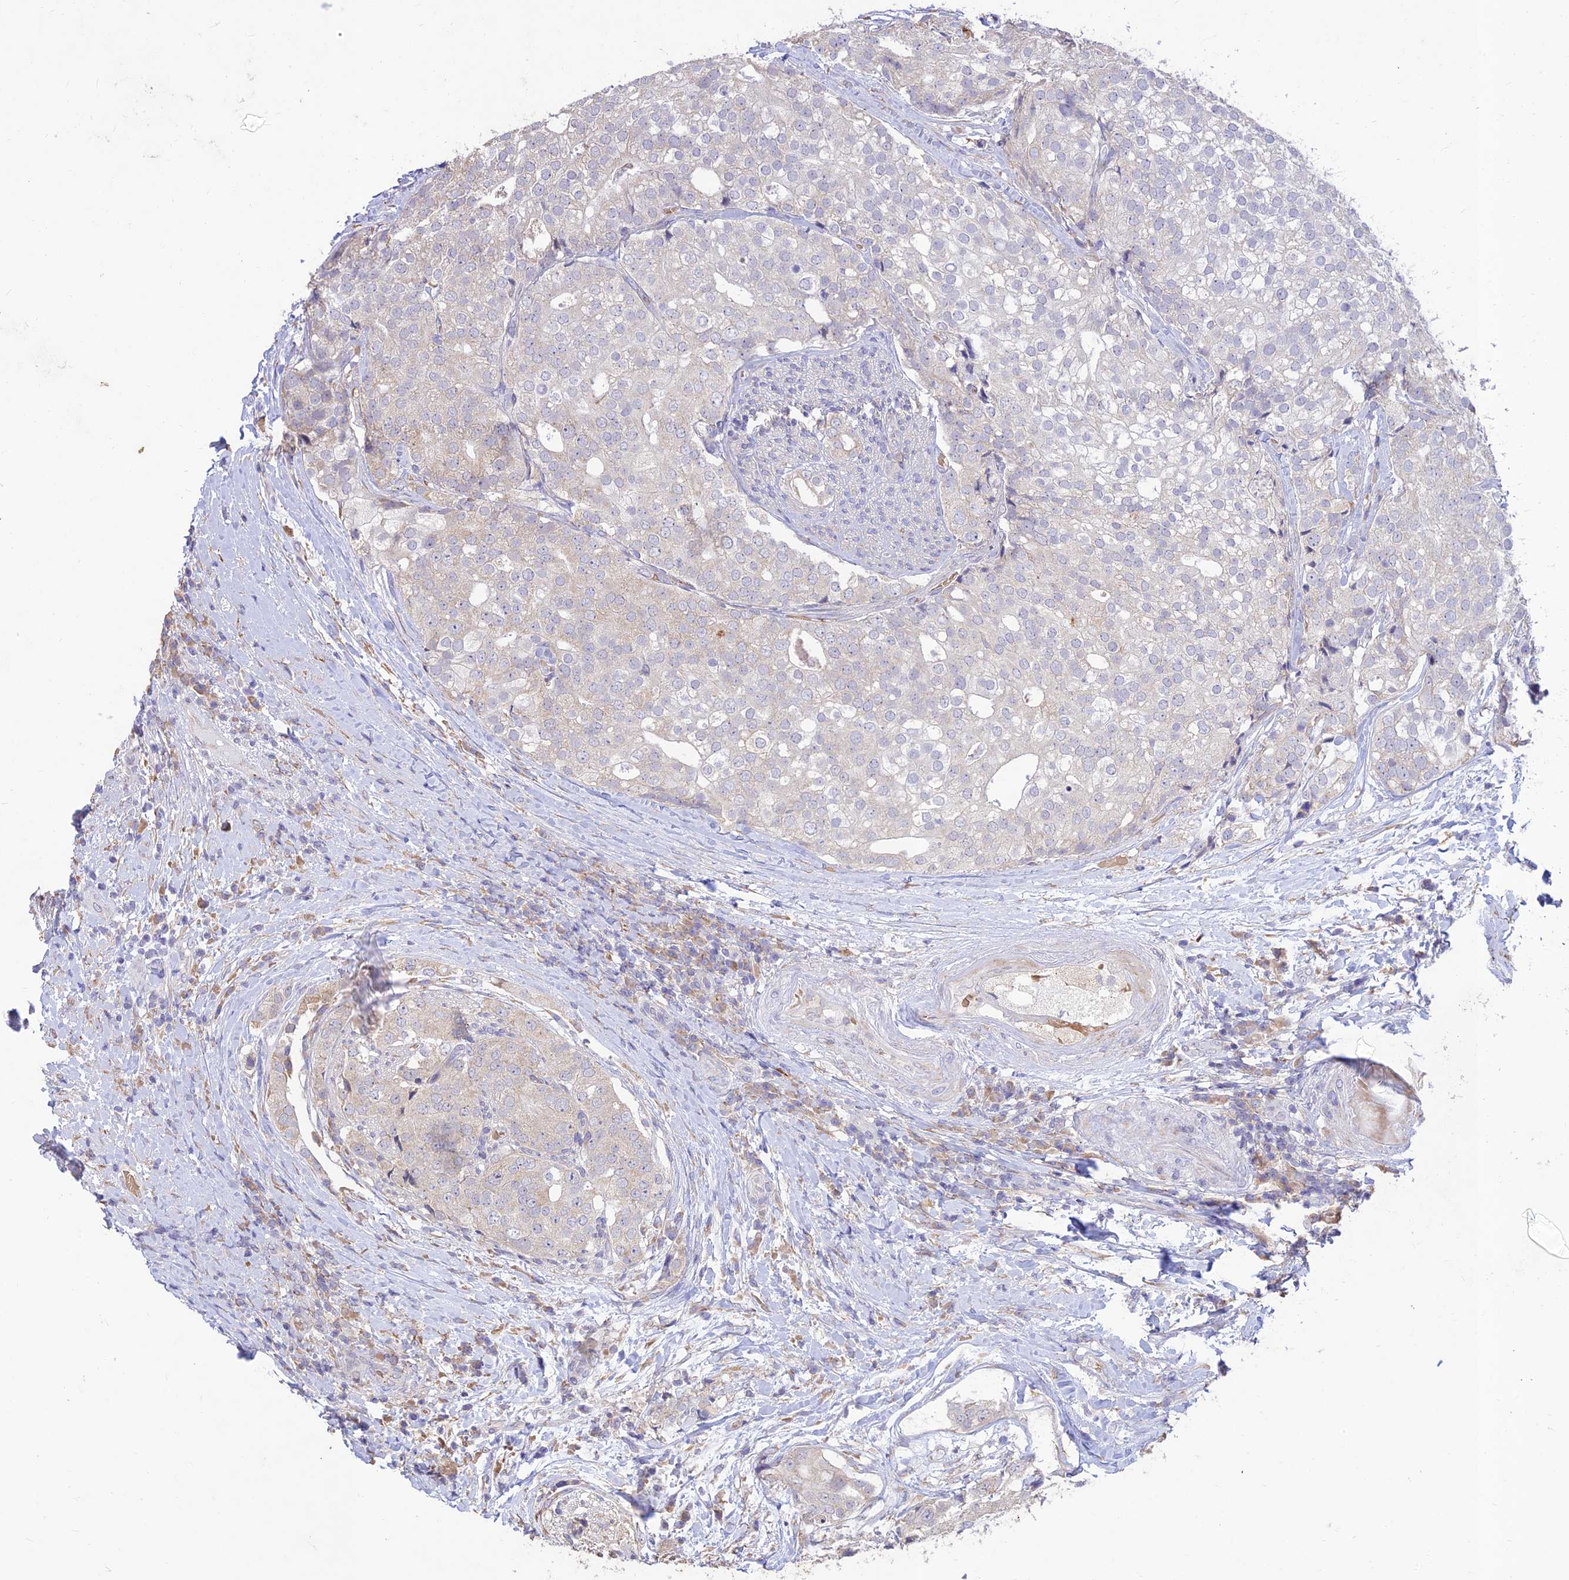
{"staining": {"intensity": "weak", "quantity": "<25%", "location": "cytoplasmic/membranous"}, "tissue": "prostate cancer", "cell_type": "Tumor cells", "image_type": "cancer", "snomed": [{"axis": "morphology", "description": "Adenocarcinoma, High grade"}, {"axis": "topography", "description": "Prostate"}], "caption": "This is a image of IHC staining of prostate adenocarcinoma (high-grade), which shows no staining in tumor cells.", "gene": "PPP1R11", "patient": {"sex": "male", "age": 49}}